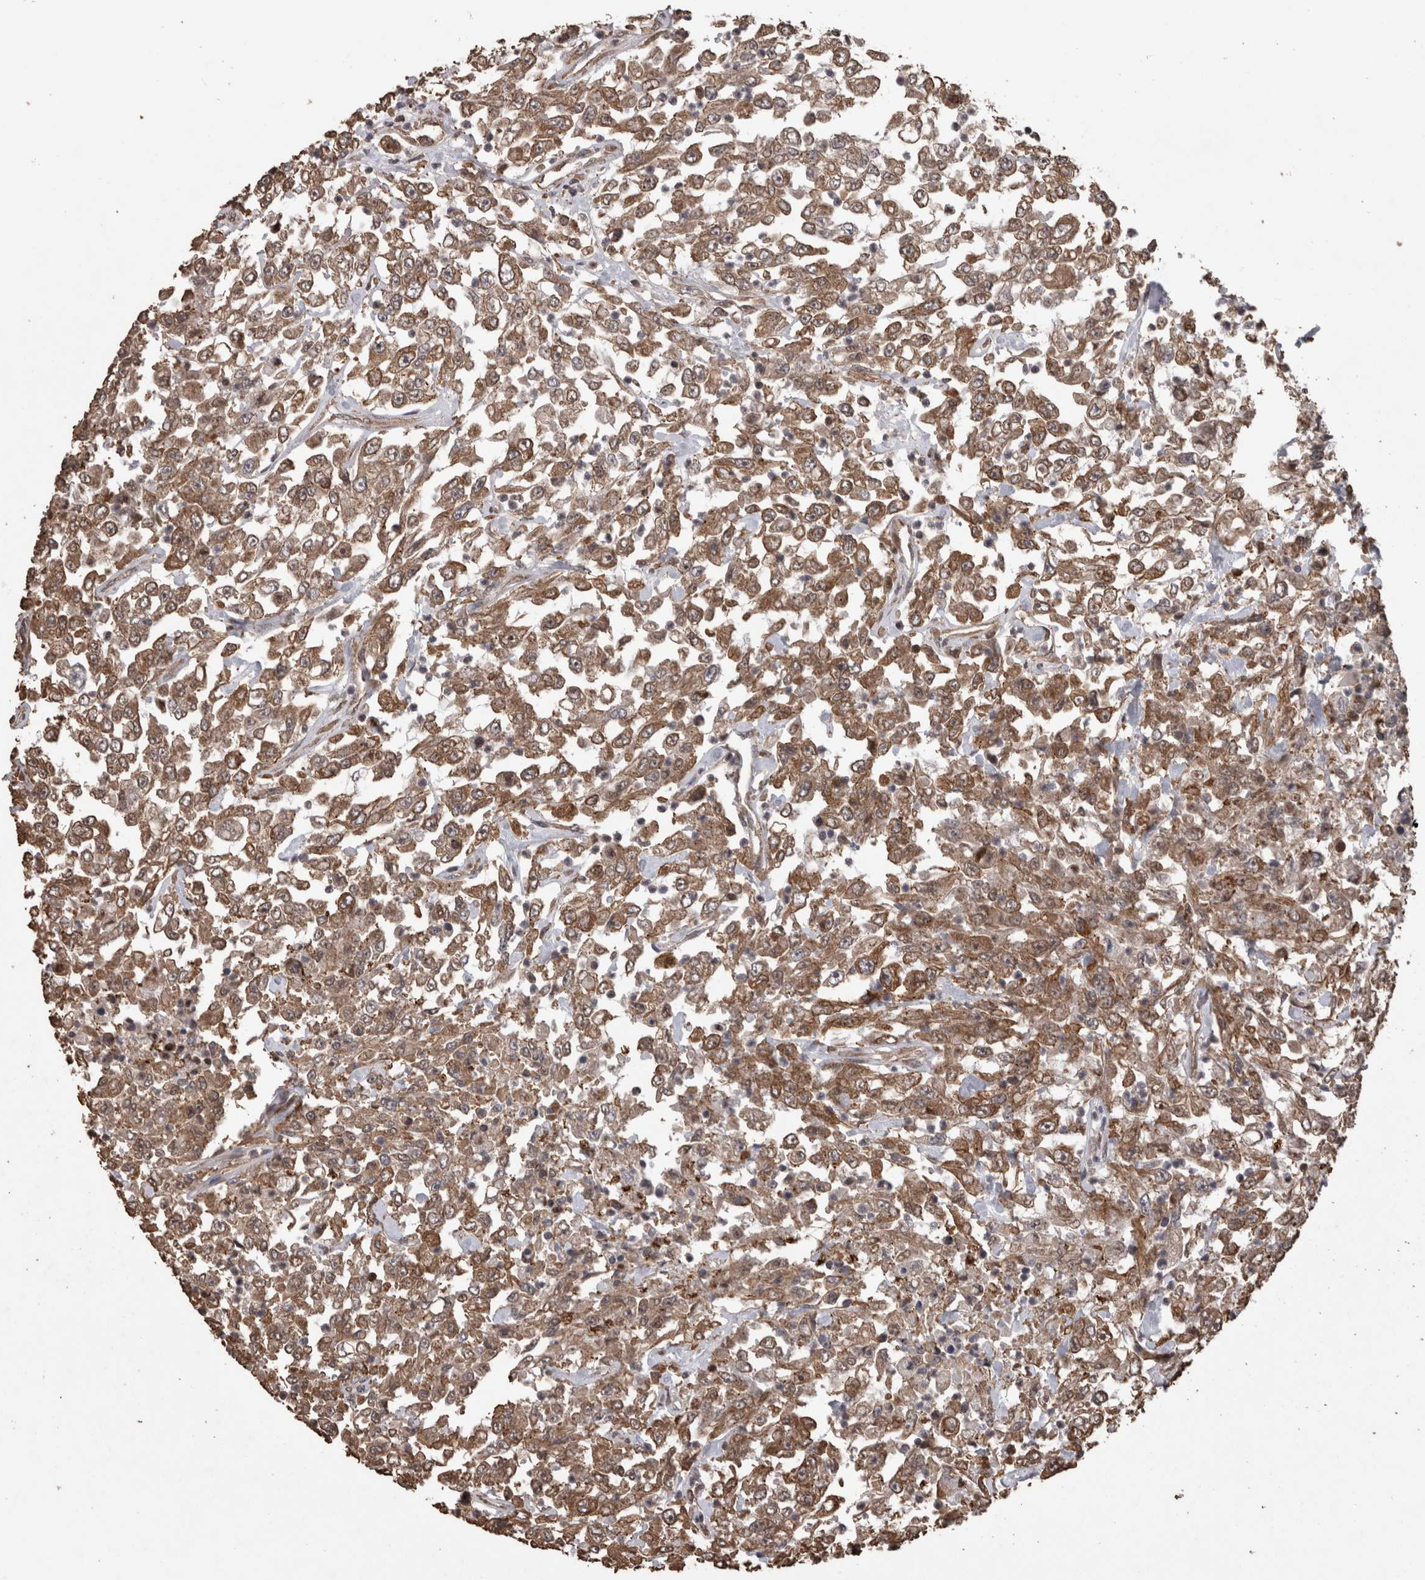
{"staining": {"intensity": "moderate", "quantity": ">75%", "location": "cytoplasmic/membranous"}, "tissue": "urothelial cancer", "cell_type": "Tumor cells", "image_type": "cancer", "snomed": [{"axis": "morphology", "description": "Urothelial carcinoma, High grade"}, {"axis": "topography", "description": "Urinary bladder"}], "caption": "Urothelial carcinoma (high-grade) stained with DAB (3,3'-diaminobenzidine) immunohistochemistry (IHC) exhibits medium levels of moderate cytoplasmic/membranous staining in approximately >75% of tumor cells. The protein is shown in brown color, while the nuclei are stained blue.", "gene": "PINK1", "patient": {"sex": "male", "age": 46}}